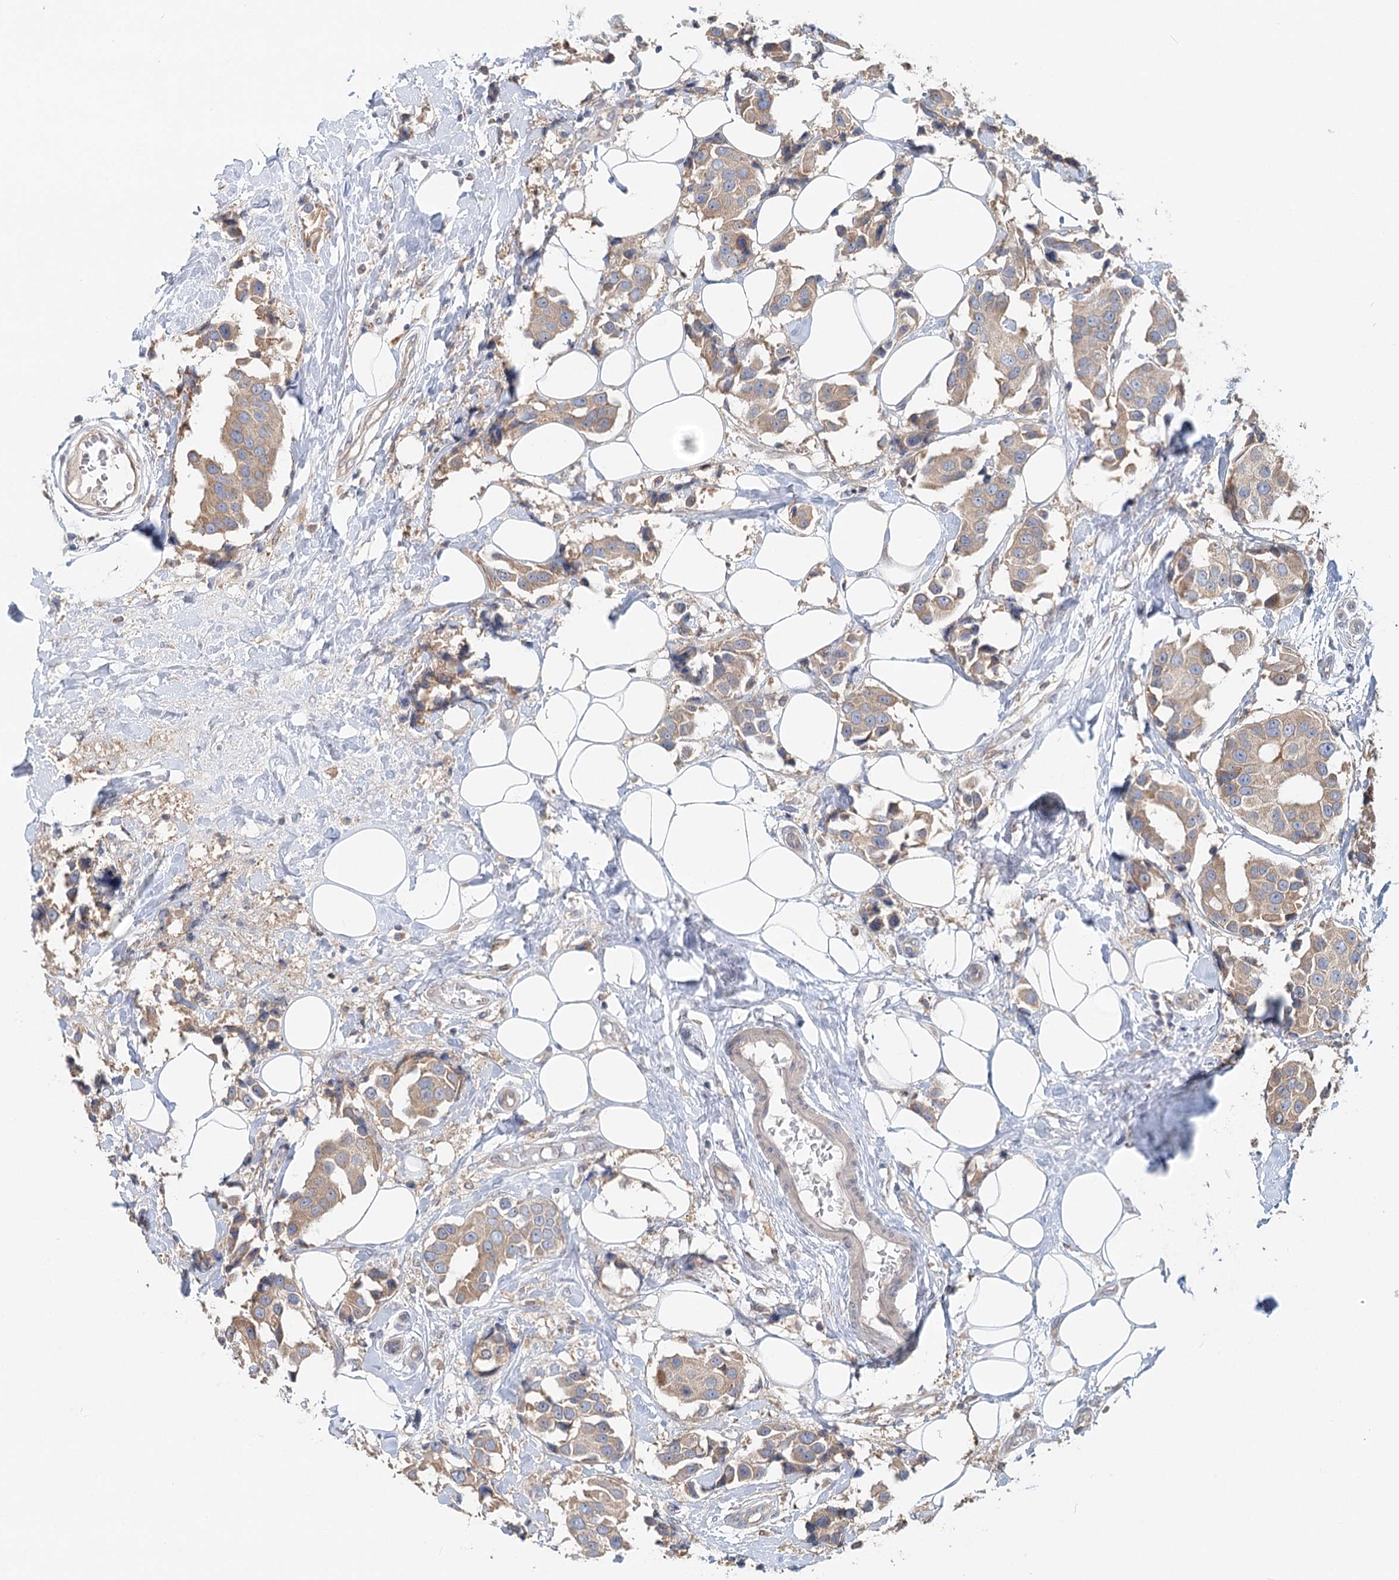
{"staining": {"intensity": "weak", "quantity": ">75%", "location": "cytoplasmic/membranous"}, "tissue": "breast cancer", "cell_type": "Tumor cells", "image_type": "cancer", "snomed": [{"axis": "morphology", "description": "Normal tissue, NOS"}, {"axis": "morphology", "description": "Duct carcinoma"}, {"axis": "topography", "description": "Breast"}], "caption": "Breast intraductal carcinoma was stained to show a protein in brown. There is low levels of weak cytoplasmic/membranous expression in approximately >75% of tumor cells. (brown staining indicates protein expression, while blue staining denotes nuclei).", "gene": "PAIP2", "patient": {"sex": "female", "age": 39}}